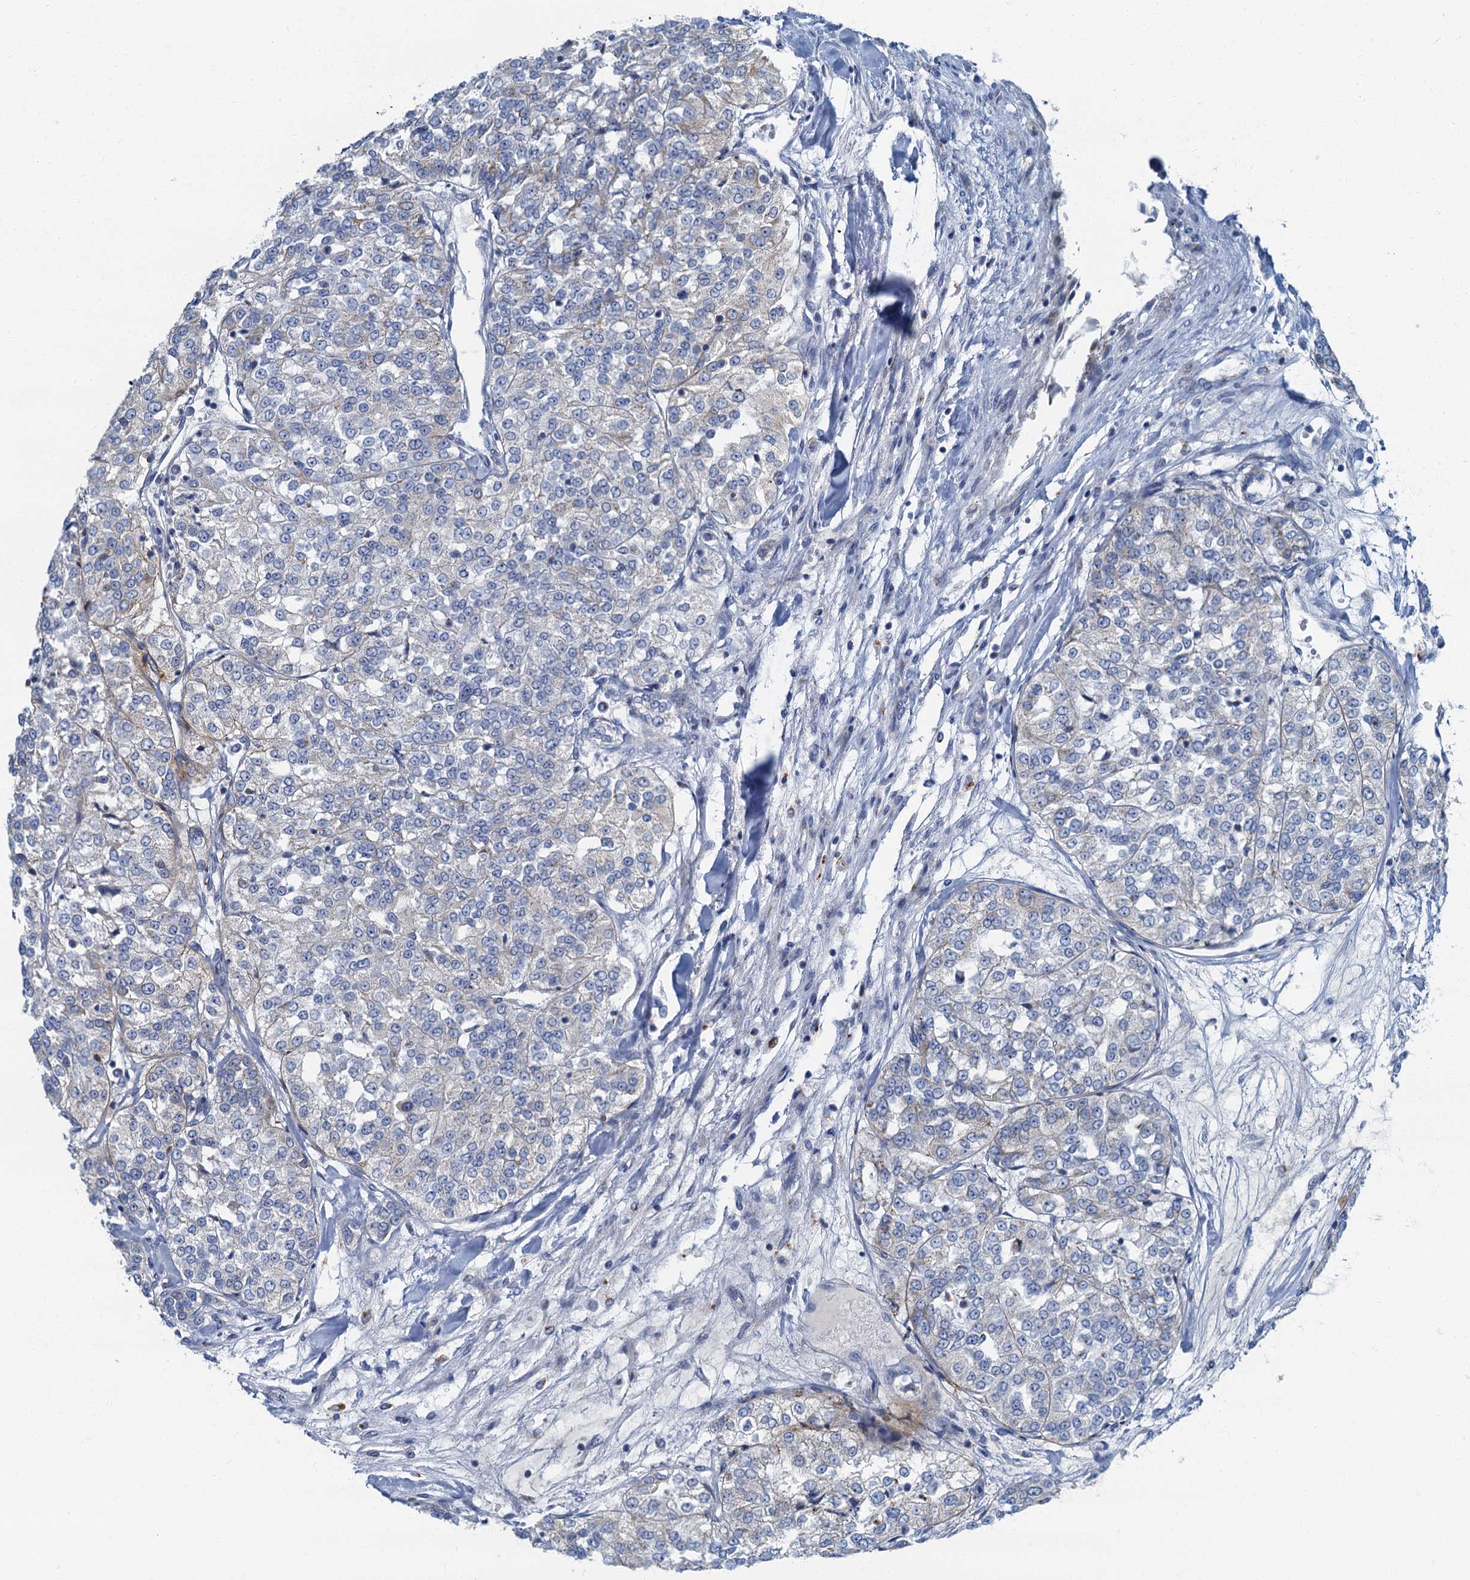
{"staining": {"intensity": "weak", "quantity": "<25%", "location": "cytoplasmic/membranous"}, "tissue": "renal cancer", "cell_type": "Tumor cells", "image_type": "cancer", "snomed": [{"axis": "morphology", "description": "Adenocarcinoma, NOS"}, {"axis": "topography", "description": "Kidney"}], "caption": "Renal cancer stained for a protein using immunohistochemistry shows no staining tumor cells.", "gene": "LYPD3", "patient": {"sex": "female", "age": 63}}